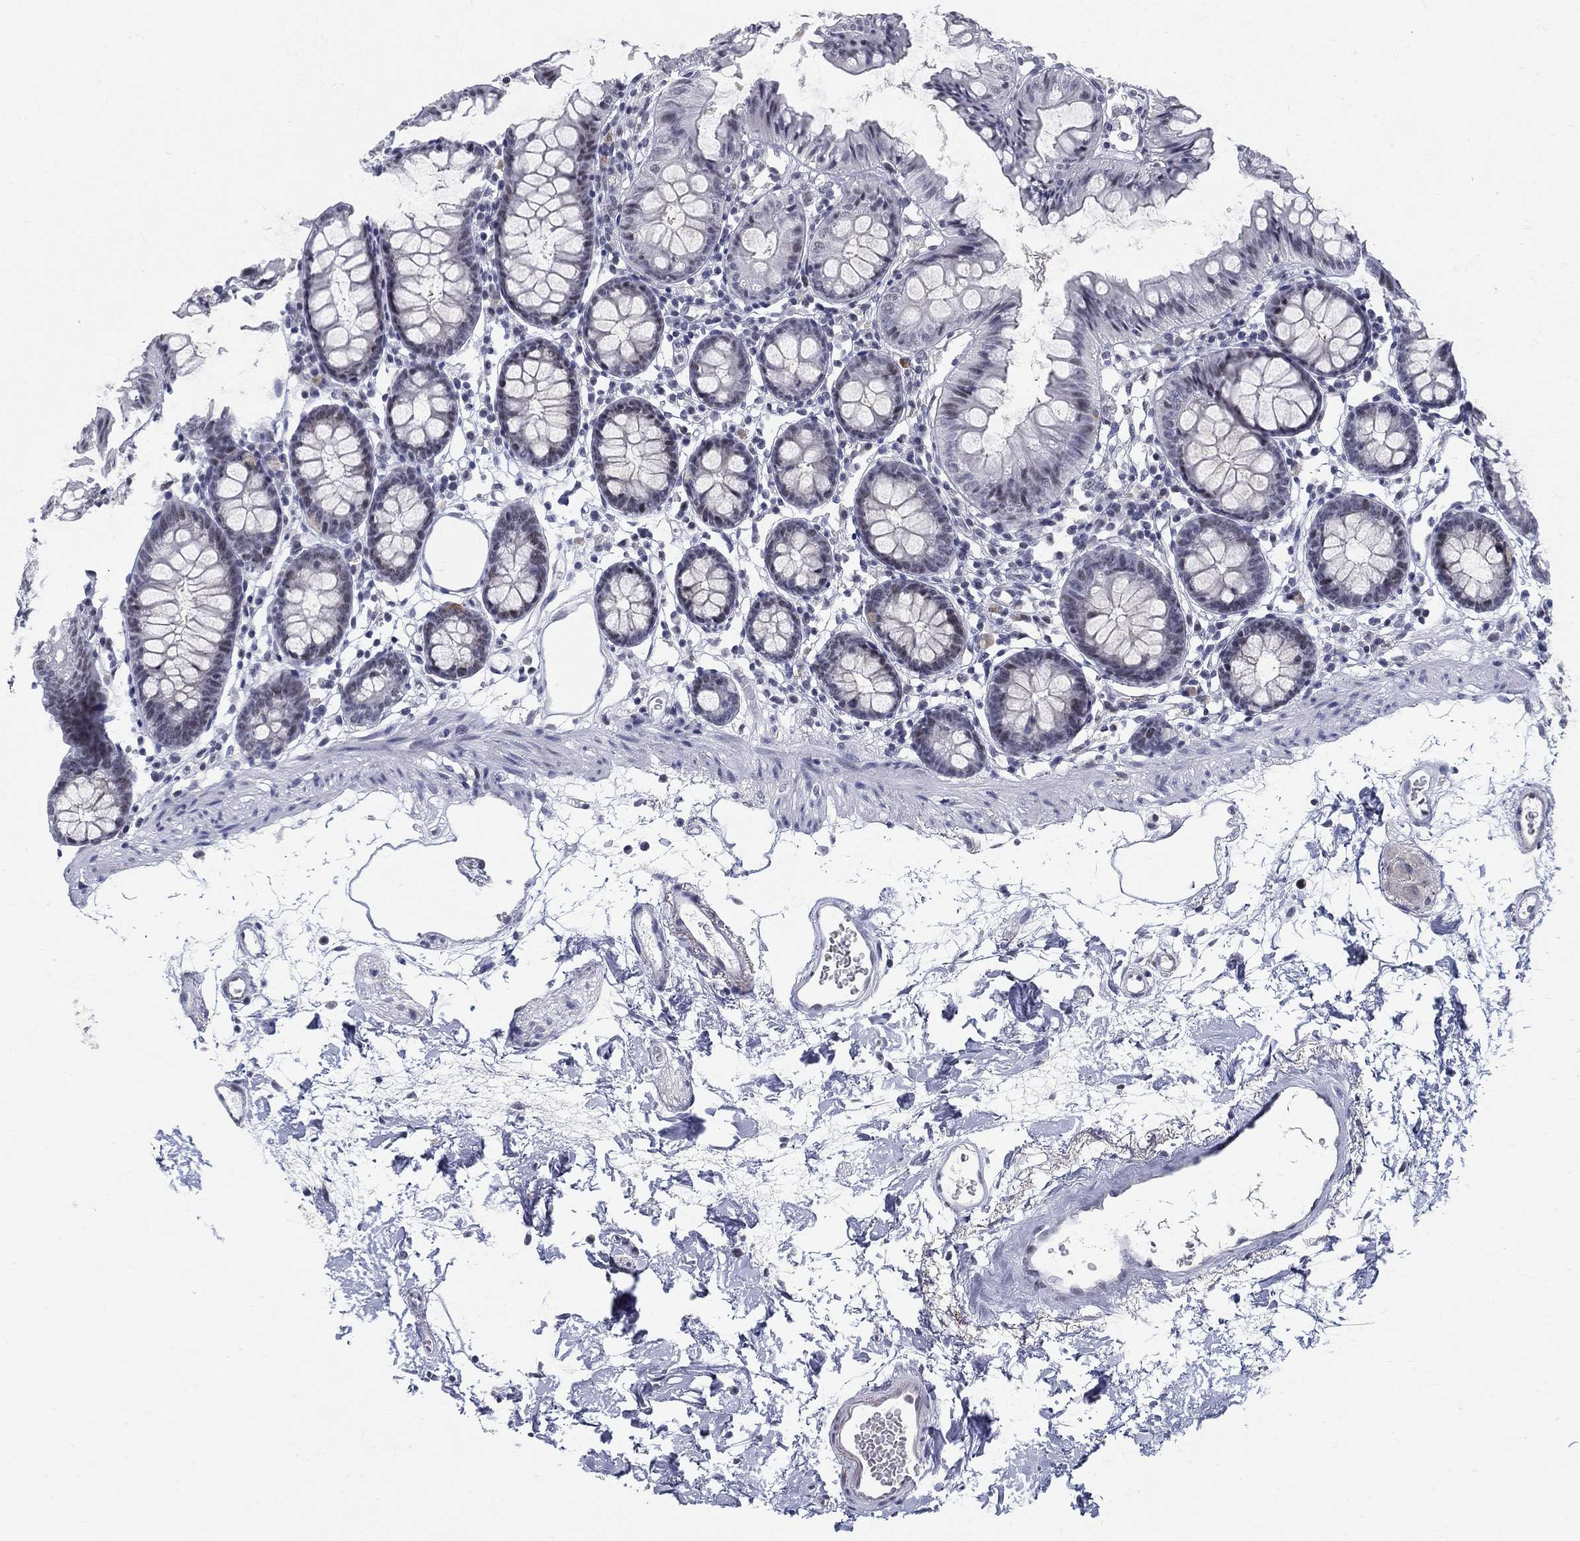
{"staining": {"intensity": "negative", "quantity": "none", "location": "none"}, "tissue": "colon", "cell_type": "Endothelial cells", "image_type": "normal", "snomed": [{"axis": "morphology", "description": "Normal tissue, NOS"}, {"axis": "topography", "description": "Colon"}], "caption": "A photomicrograph of colon stained for a protein shows no brown staining in endothelial cells. (DAB (3,3'-diaminobenzidine) immunohistochemistry (IHC) visualized using brightfield microscopy, high magnification).", "gene": "BHLHE22", "patient": {"sex": "female", "age": 84}}